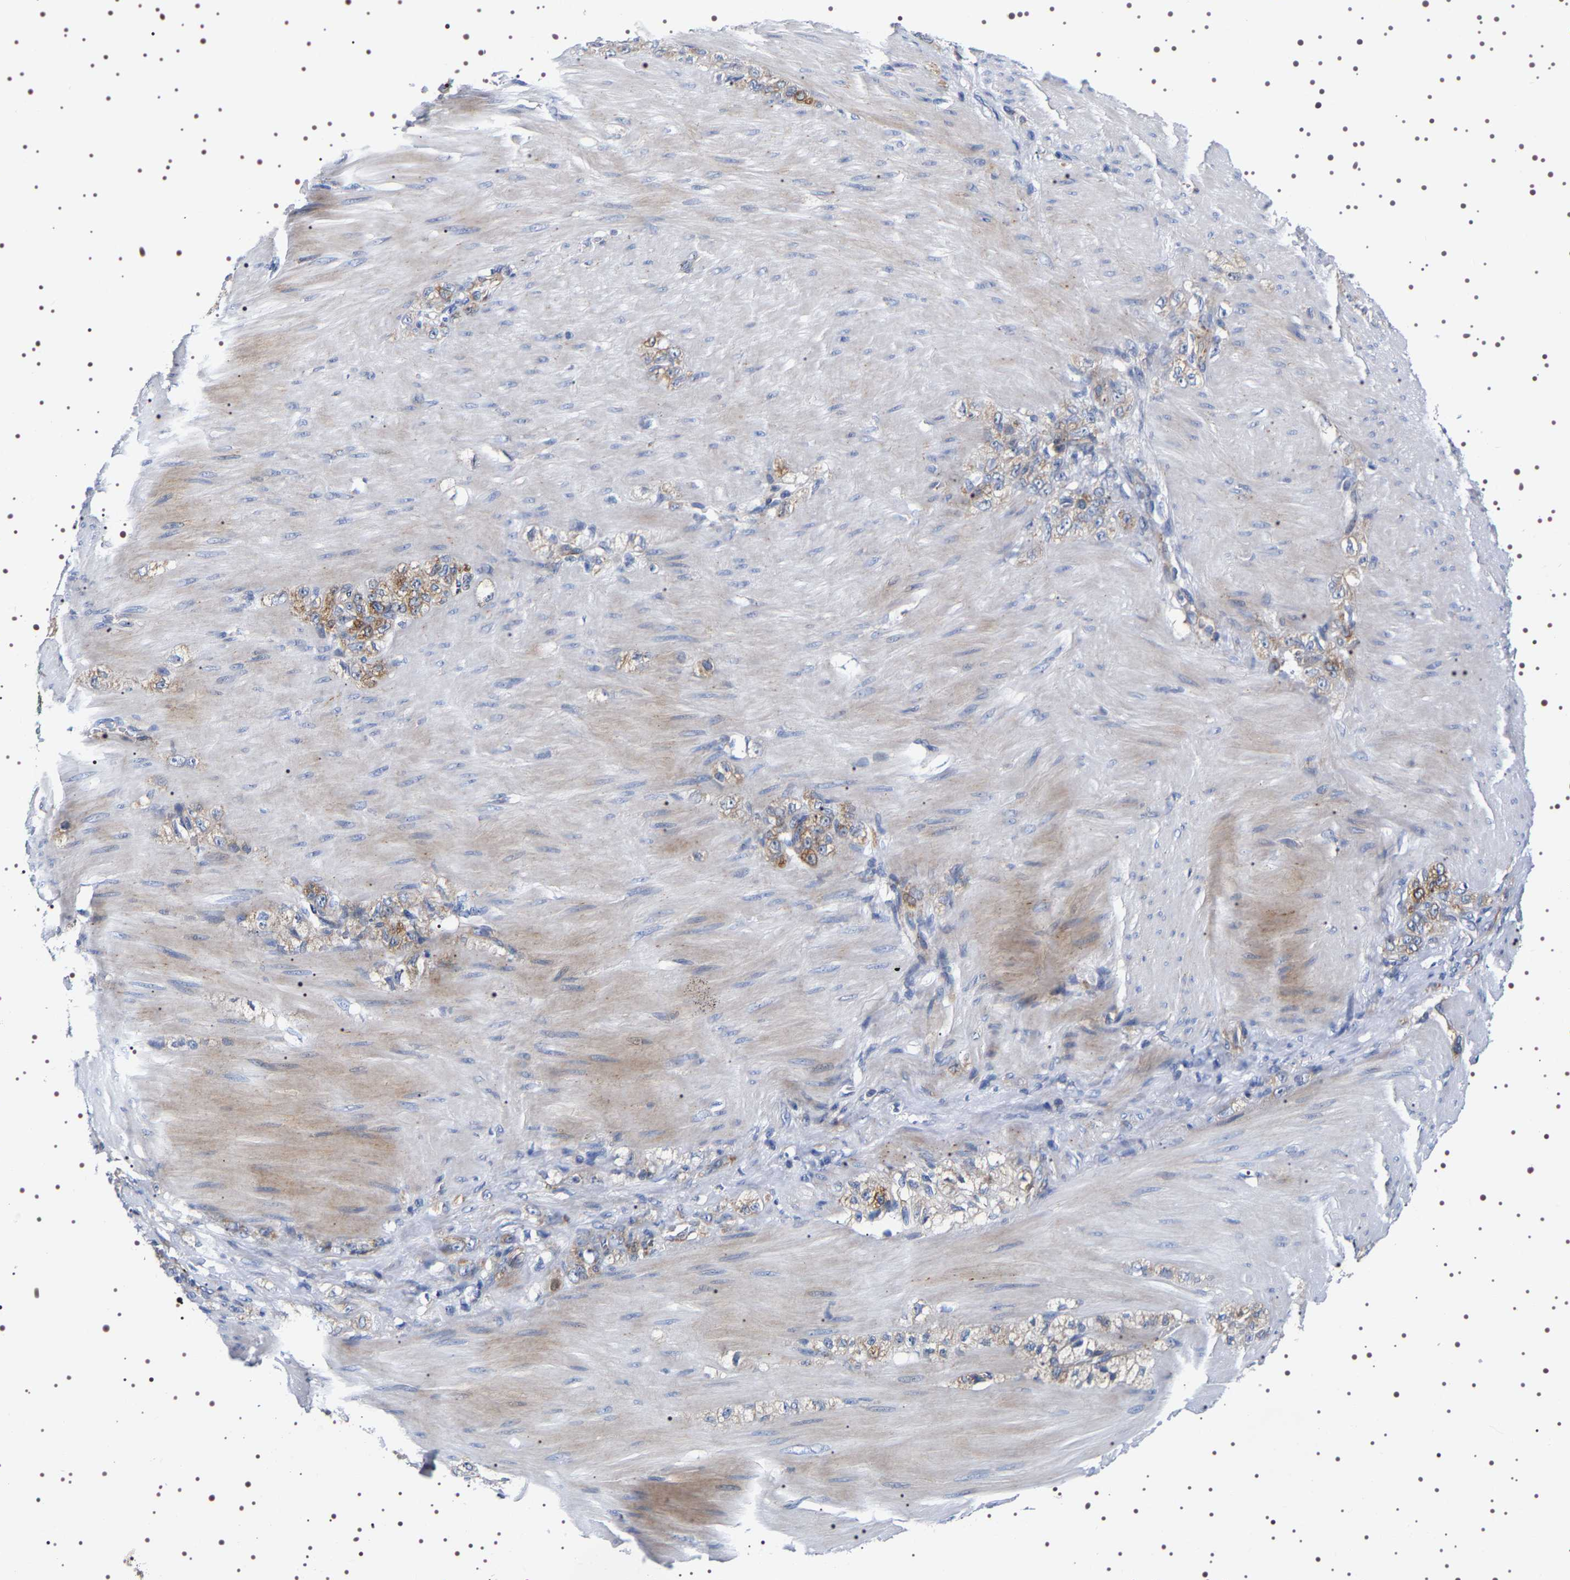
{"staining": {"intensity": "moderate", "quantity": ">75%", "location": "cytoplasmic/membranous"}, "tissue": "stomach cancer", "cell_type": "Tumor cells", "image_type": "cancer", "snomed": [{"axis": "morphology", "description": "Normal tissue, NOS"}, {"axis": "morphology", "description": "Adenocarcinoma, NOS"}, {"axis": "topography", "description": "Stomach"}], "caption": "Protein analysis of adenocarcinoma (stomach) tissue shows moderate cytoplasmic/membranous positivity in about >75% of tumor cells.", "gene": "SQLE", "patient": {"sex": "male", "age": 82}}